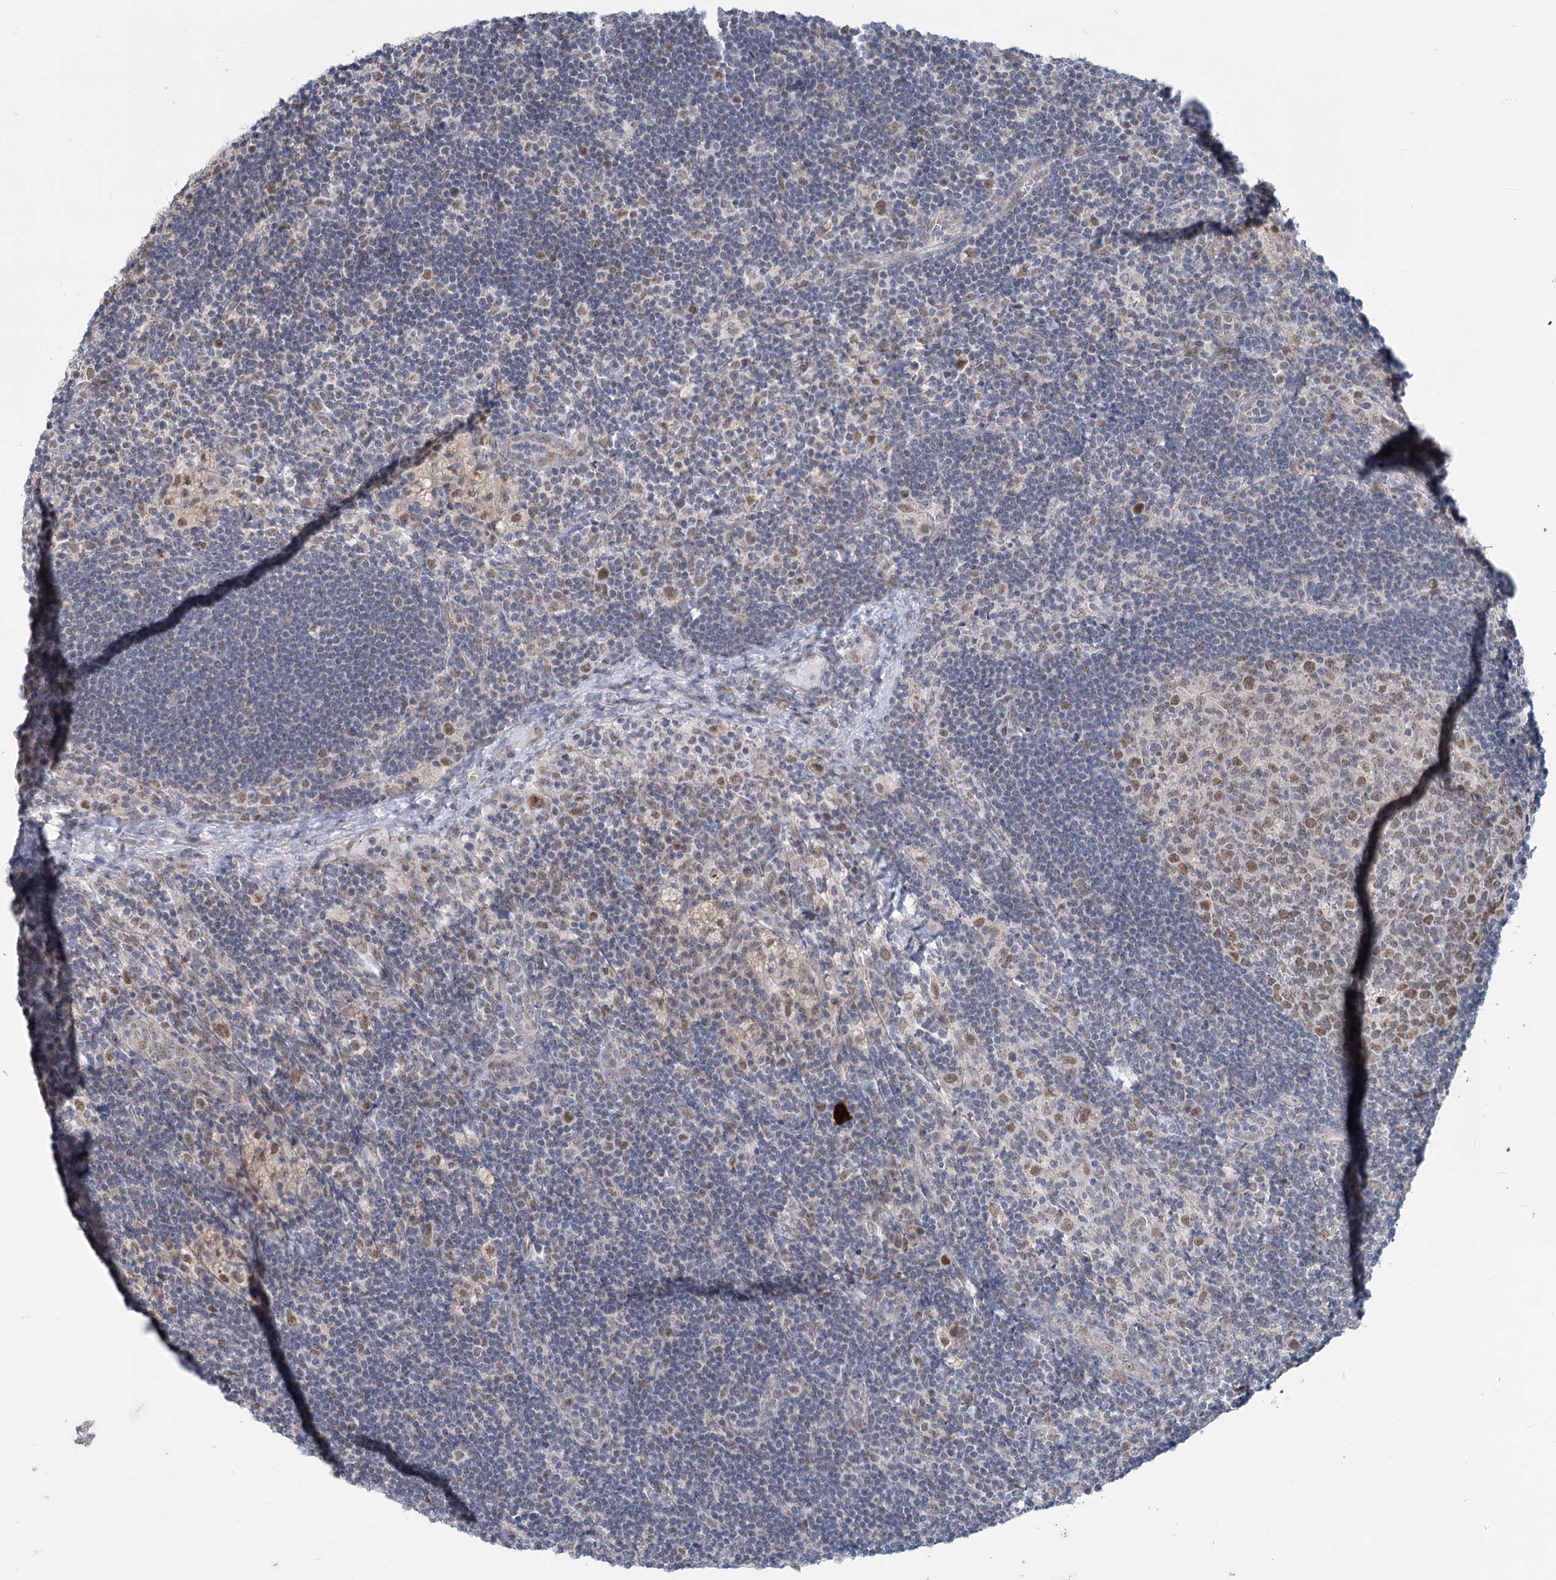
{"staining": {"intensity": "moderate", "quantity": "25%-75%", "location": "nuclear"}, "tissue": "lymph node", "cell_type": "Germinal center cells", "image_type": "normal", "snomed": [{"axis": "morphology", "description": "Normal tissue, NOS"}, {"axis": "topography", "description": "Lymph node"}], "caption": "Immunohistochemistry (IHC) image of benign lymph node: lymph node stained using immunohistochemistry (IHC) demonstrates medium levels of moderate protein expression localized specifically in the nuclear of germinal center cells, appearing as a nuclear brown color.", "gene": "MTG1", "patient": {"sex": "male", "age": 24}}